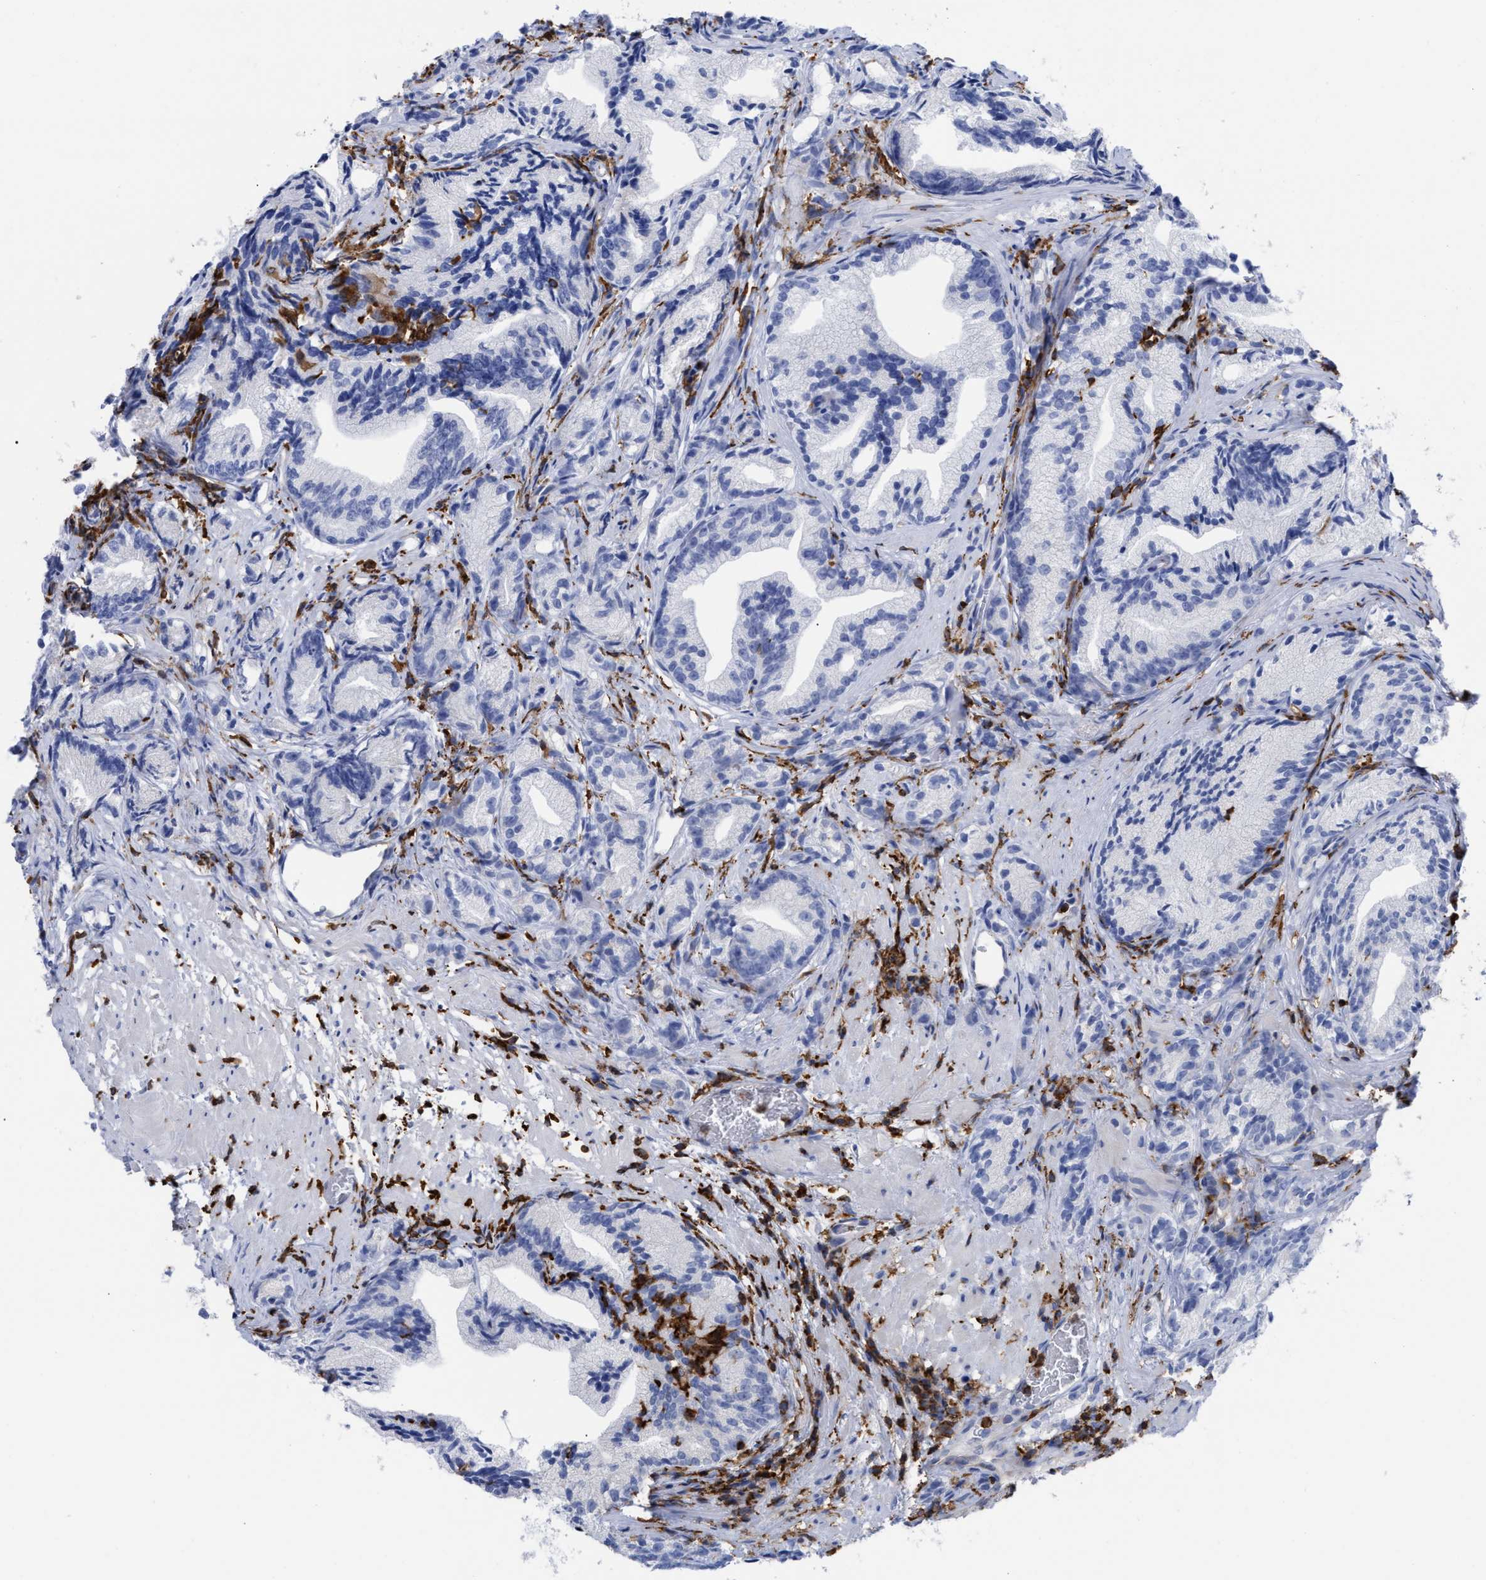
{"staining": {"intensity": "negative", "quantity": "none", "location": "none"}, "tissue": "prostate cancer", "cell_type": "Tumor cells", "image_type": "cancer", "snomed": [{"axis": "morphology", "description": "Adenocarcinoma, Low grade"}, {"axis": "topography", "description": "Prostate"}], "caption": "Immunohistochemistry image of human prostate cancer stained for a protein (brown), which demonstrates no positivity in tumor cells.", "gene": "HCLS1", "patient": {"sex": "male", "age": 89}}